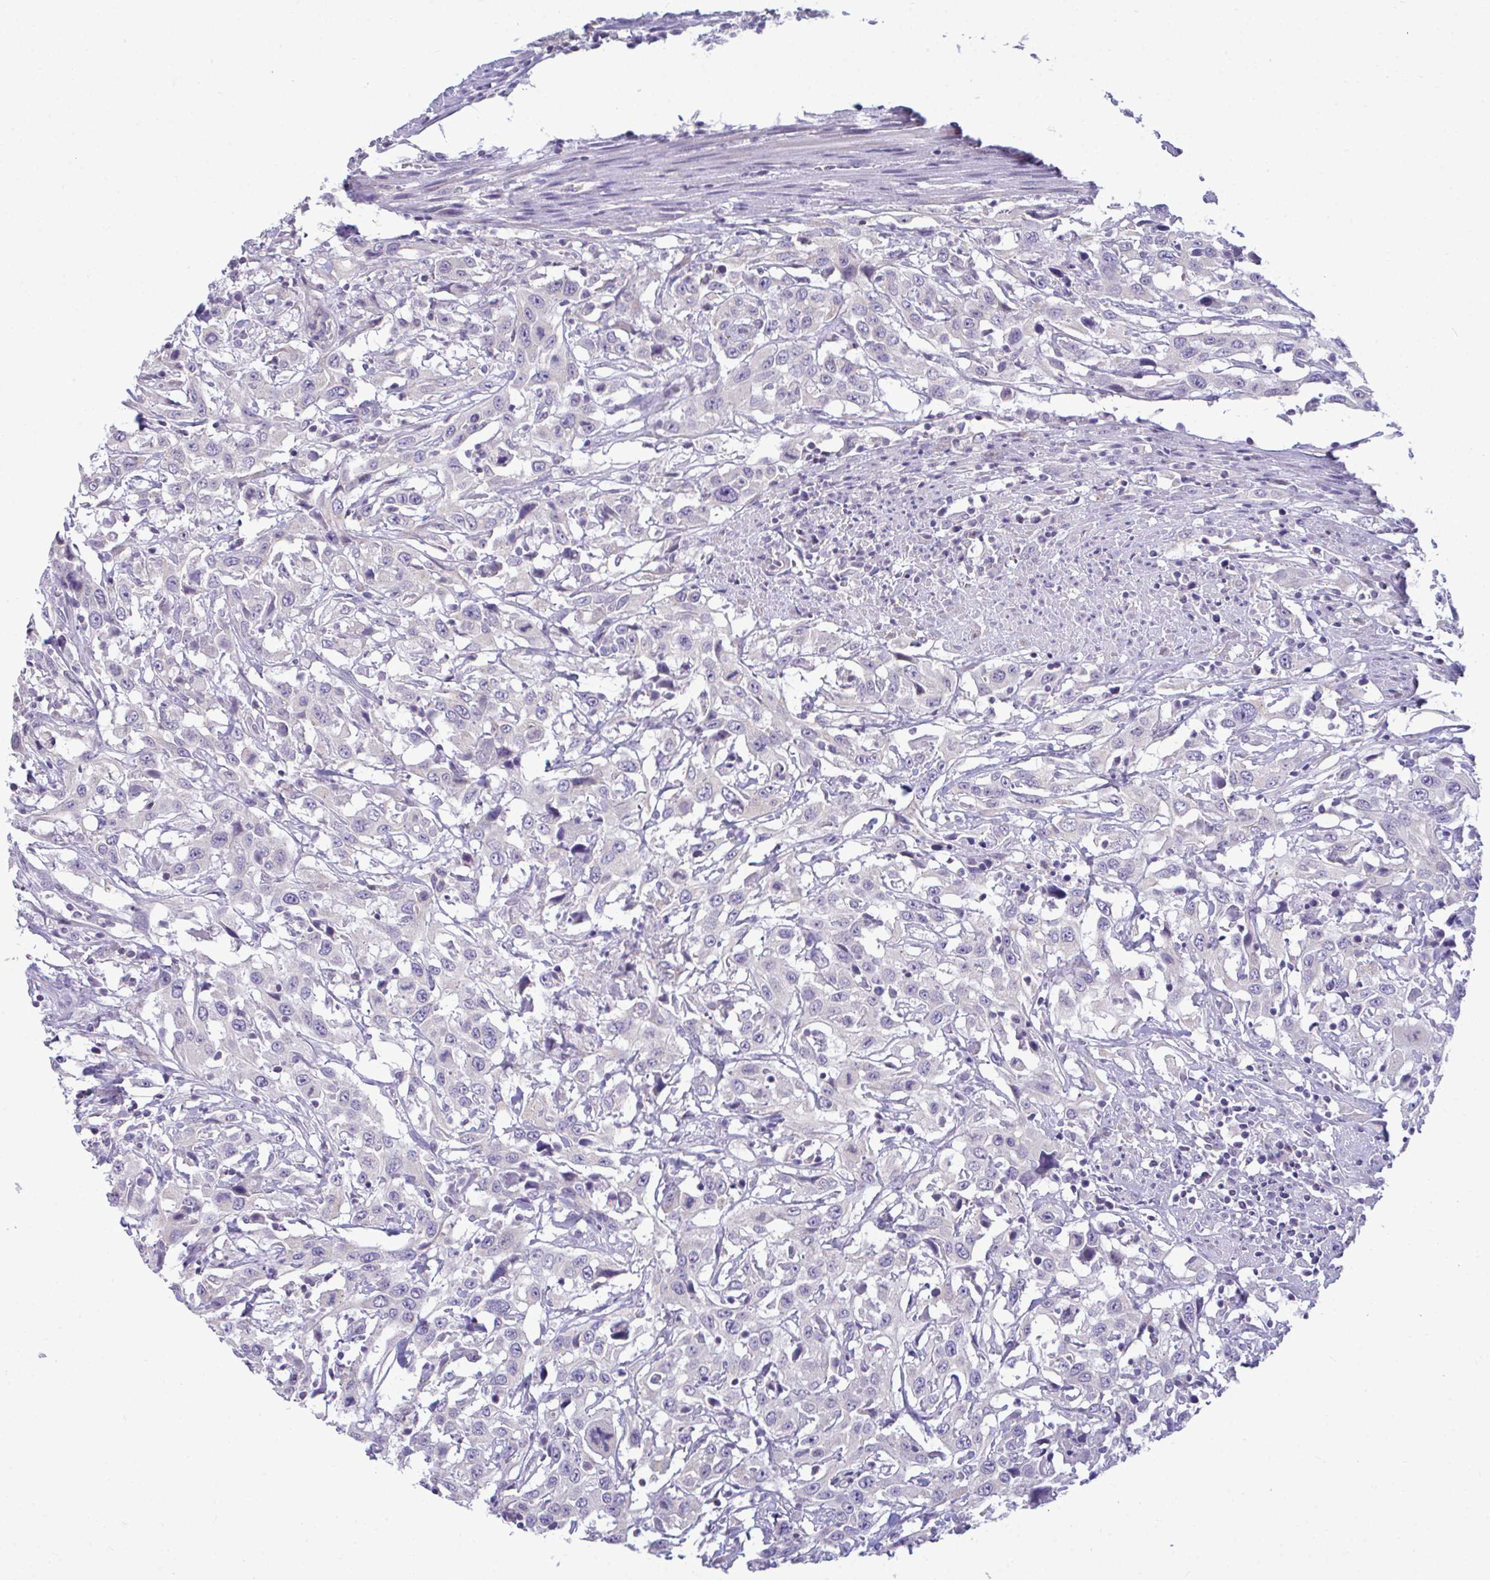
{"staining": {"intensity": "negative", "quantity": "none", "location": "none"}, "tissue": "urothelial cancer", "cell_type": "Tumor cells", "image_type": "cancer", "snomed": [{"axis": "morphology", "description": "Urothelial carcinoma, High grade"}, {"axis": "topography", "description": "Urinary bladder"}], "caption": "Immunohistochemical staining of human urothelial cancer reveals no significant positivity in tumor cells.", "gene": "PIGK", "patient": {"sex": "male", "age": 61}}